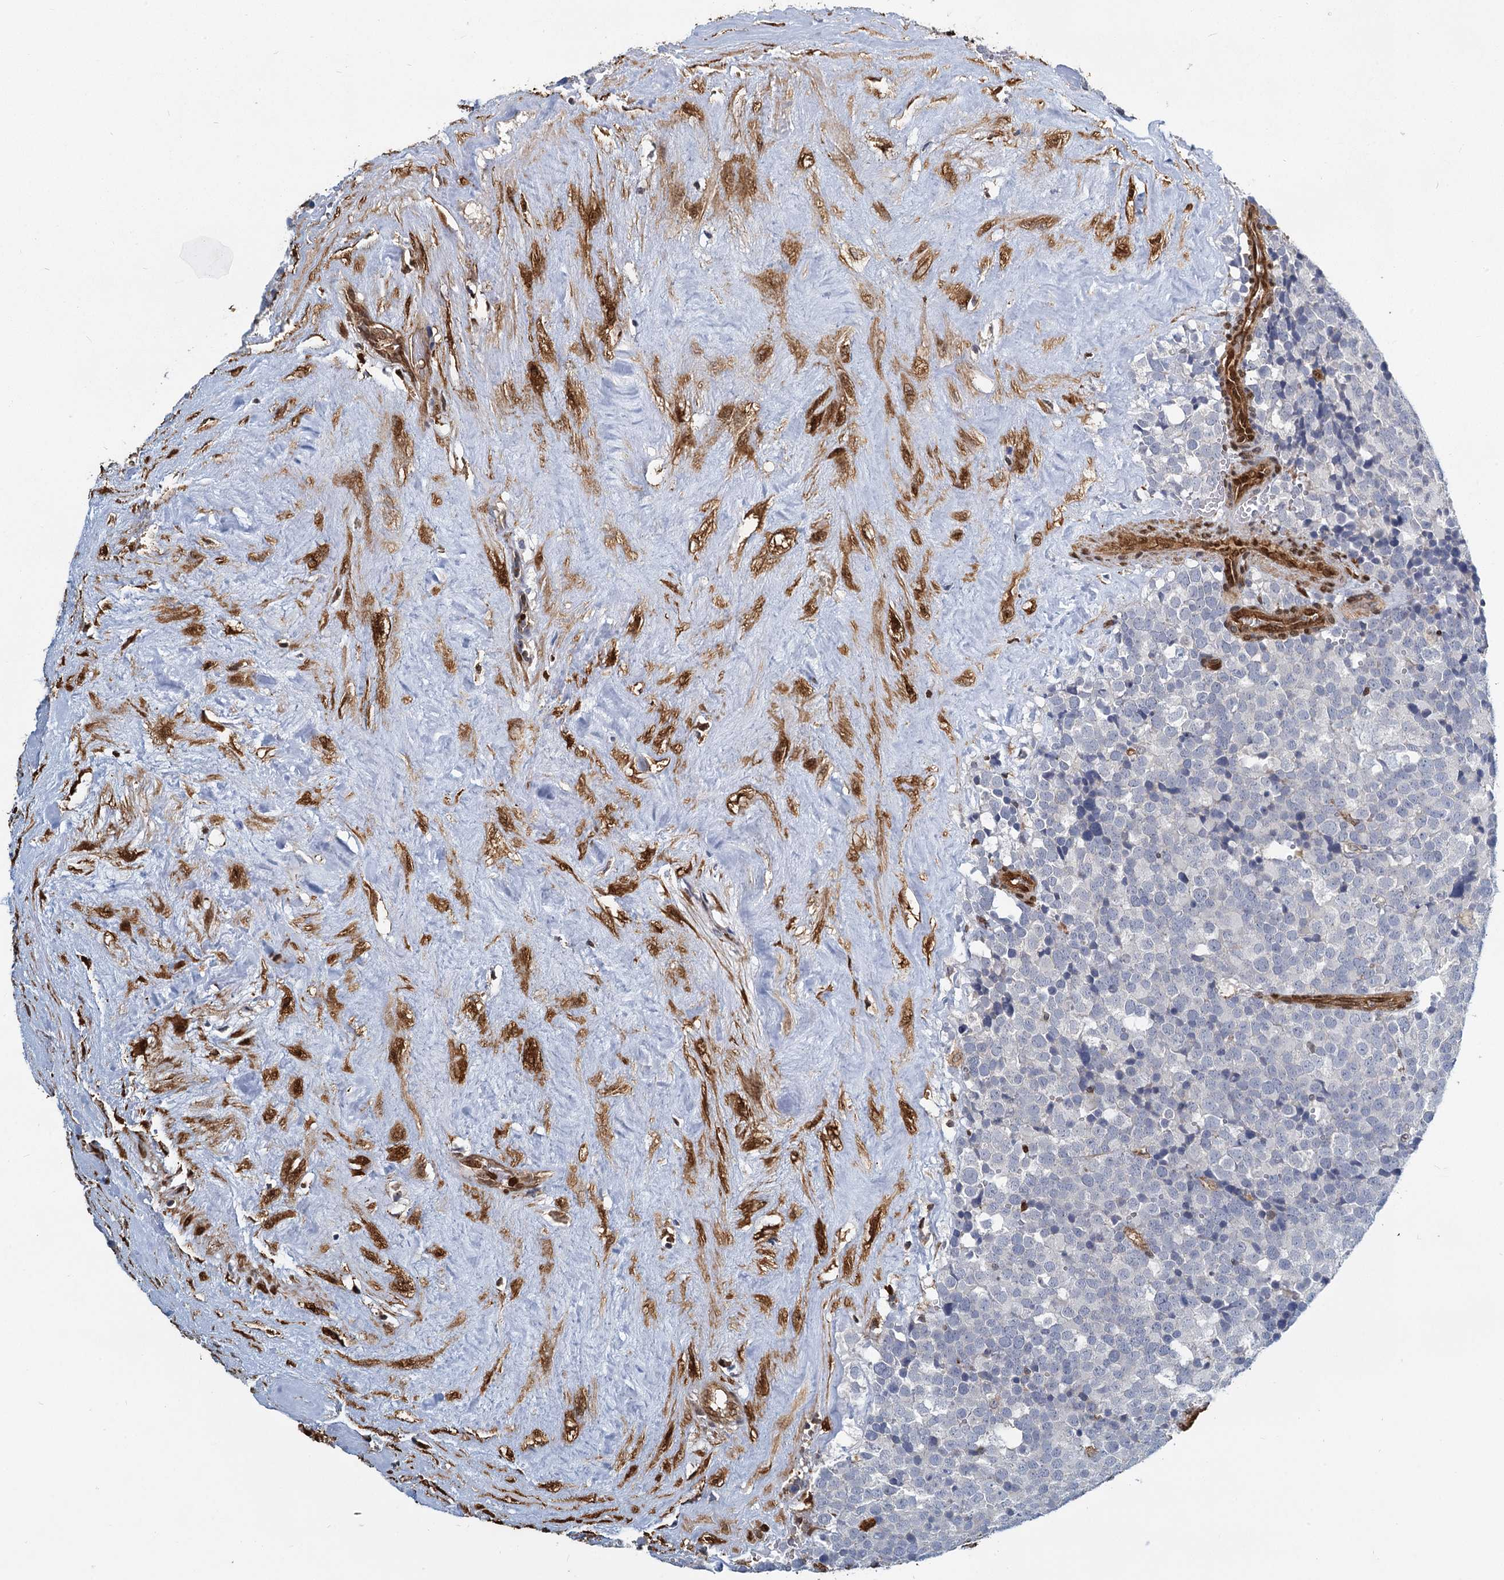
{"staining": {"intensity": "negative", "quantity": "none", "location": "none"}, "tissue": "testis cancer", "cell_type": "Tumor cells", "image_type": "cancer", "snomed": [{"axis": "morphology", "description": "Seminoma, NOS"}, {"axis": "topography", "description": "Testis"}], "caption": "Immunohistochemistry of seminoma (testis) exhibits no expression in tumor cells.", "gene": "S100A6", "patient": {"sex": "male", "age": 71}}